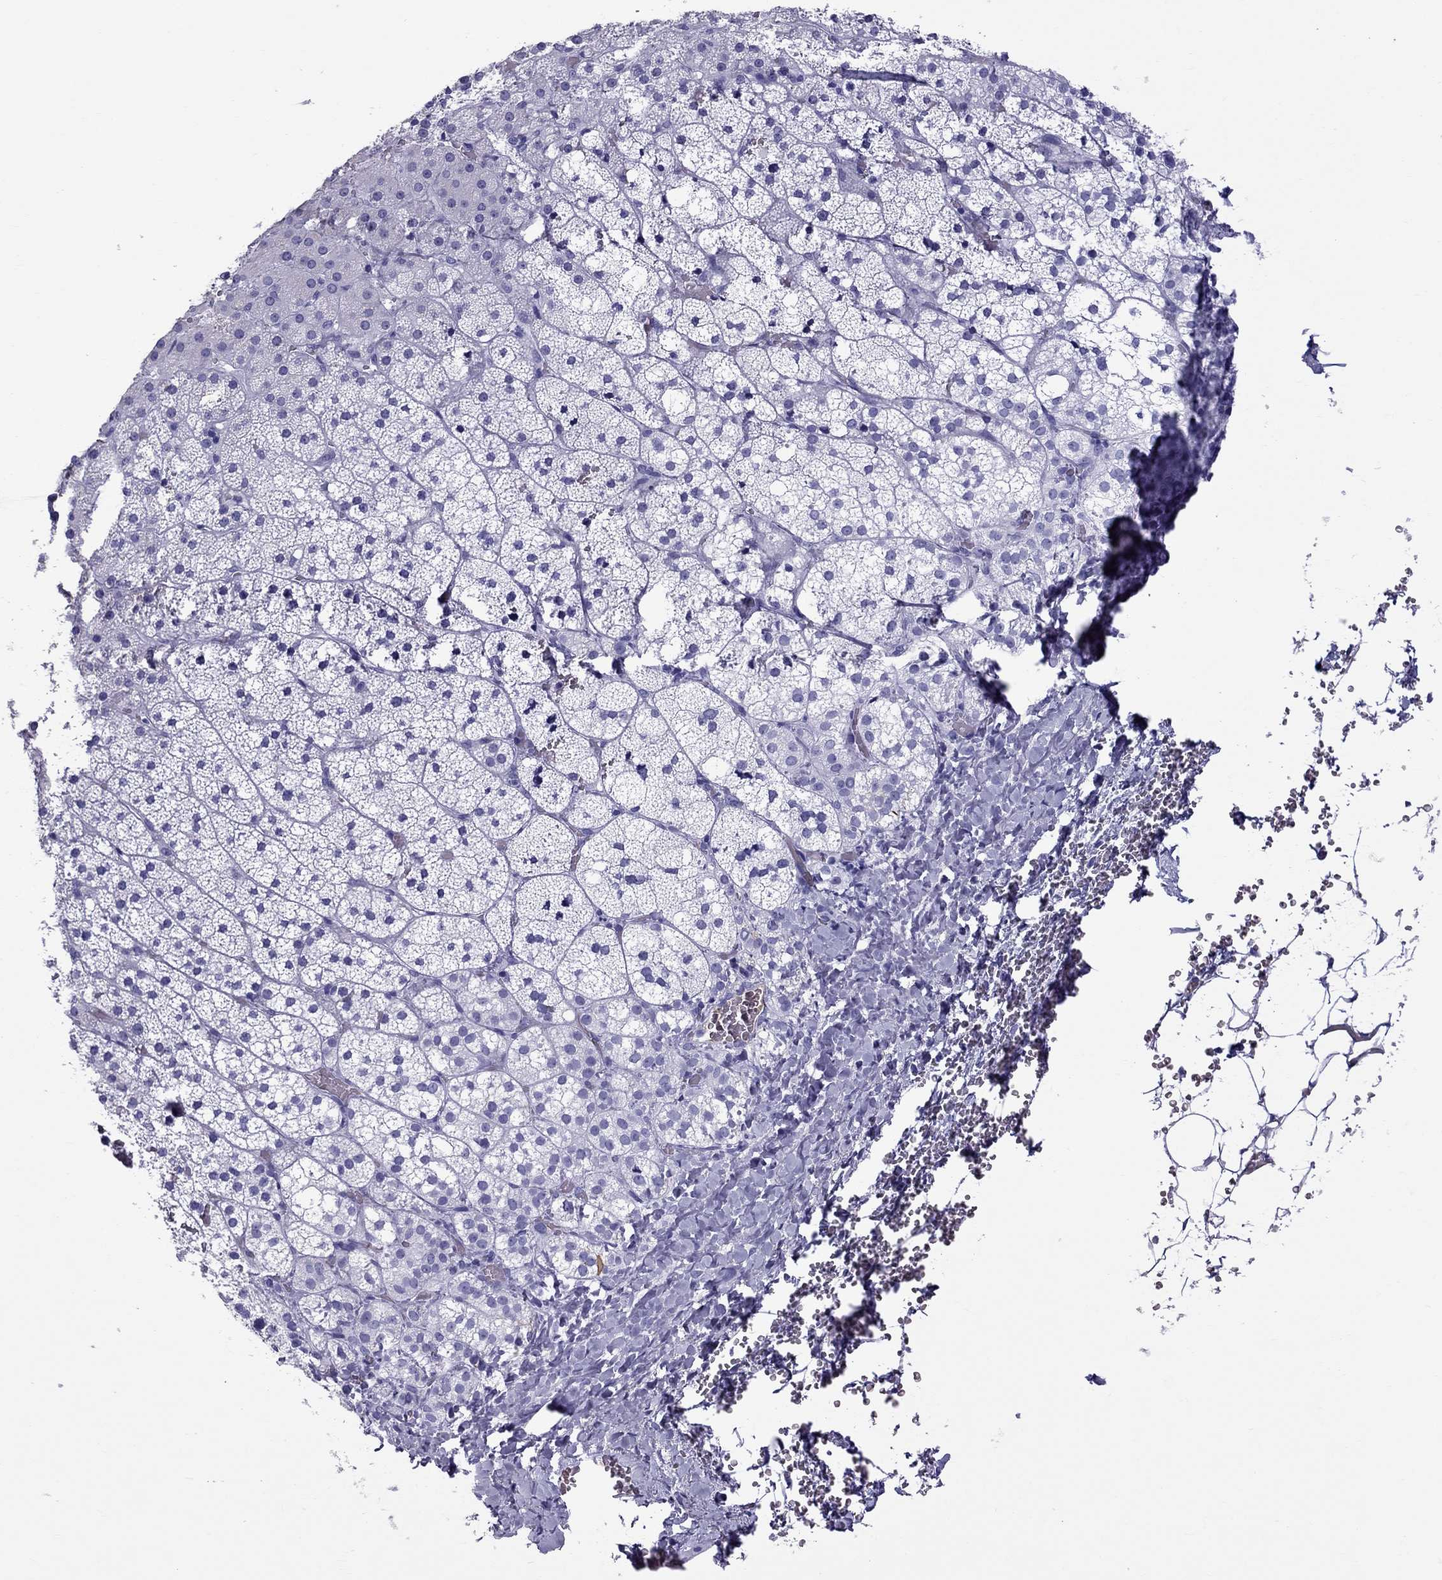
{"staining": {"intensity": "negative", "quantity": "none", "location": "none"}, "tissue": "adrenal gland", "cell_type": "Glandular cells", "image_type": "normal", "snomed": [{"axis": "morphology", "description": "Normal tissue, NOS"}, {"axis": "topography", "description": "Adrenal gland"}], "caption": "The micrograph demonstrates no staining of glandular cells in benign adrenal gland. (Brightfield microscopy of DAB (3,3'-diaminobenzidine) immunohistochemistry at high magnification).", "gene": "SCART1", "patient": {"sex": "male", "age": 53}}